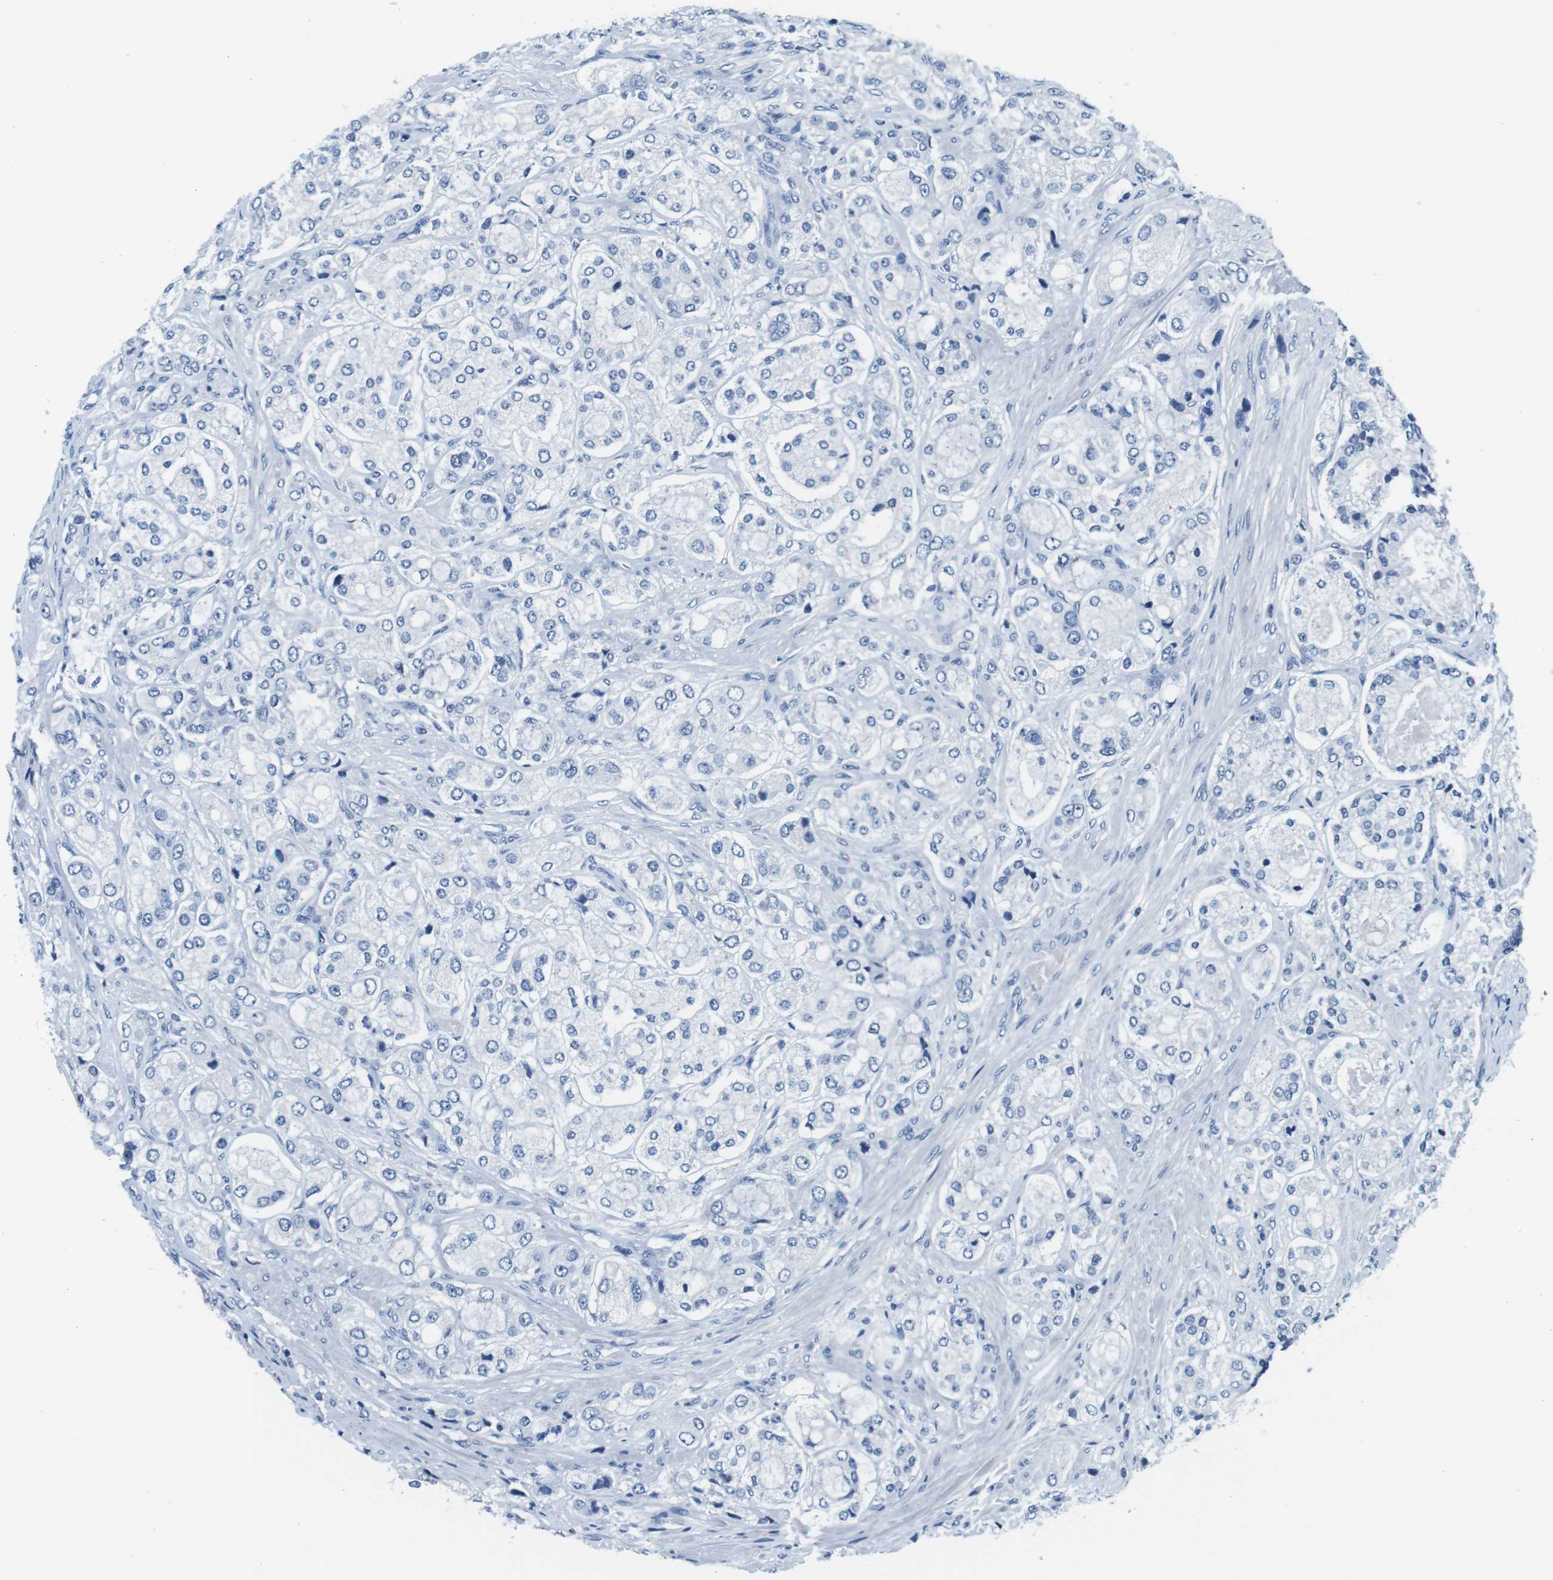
{"staining": {"intensity": "negative", "quantity": "none", "location": "none"}, "tissue": "prostate cancer", "cell_type": "Tumor cells", "image_type": "cancer", "snomed": [{"axis": "morphology", "description": "Adenocarcinoma, High grade"}, {"axis": "topography", "description": "Prostate"}], "caption": "Protein analysis of high-grade adenocarcinoma (prostate) displays no significant positivity in tumor cells.", "gene": "IGHD", "patient": {"sex": "male", "age": 65}}